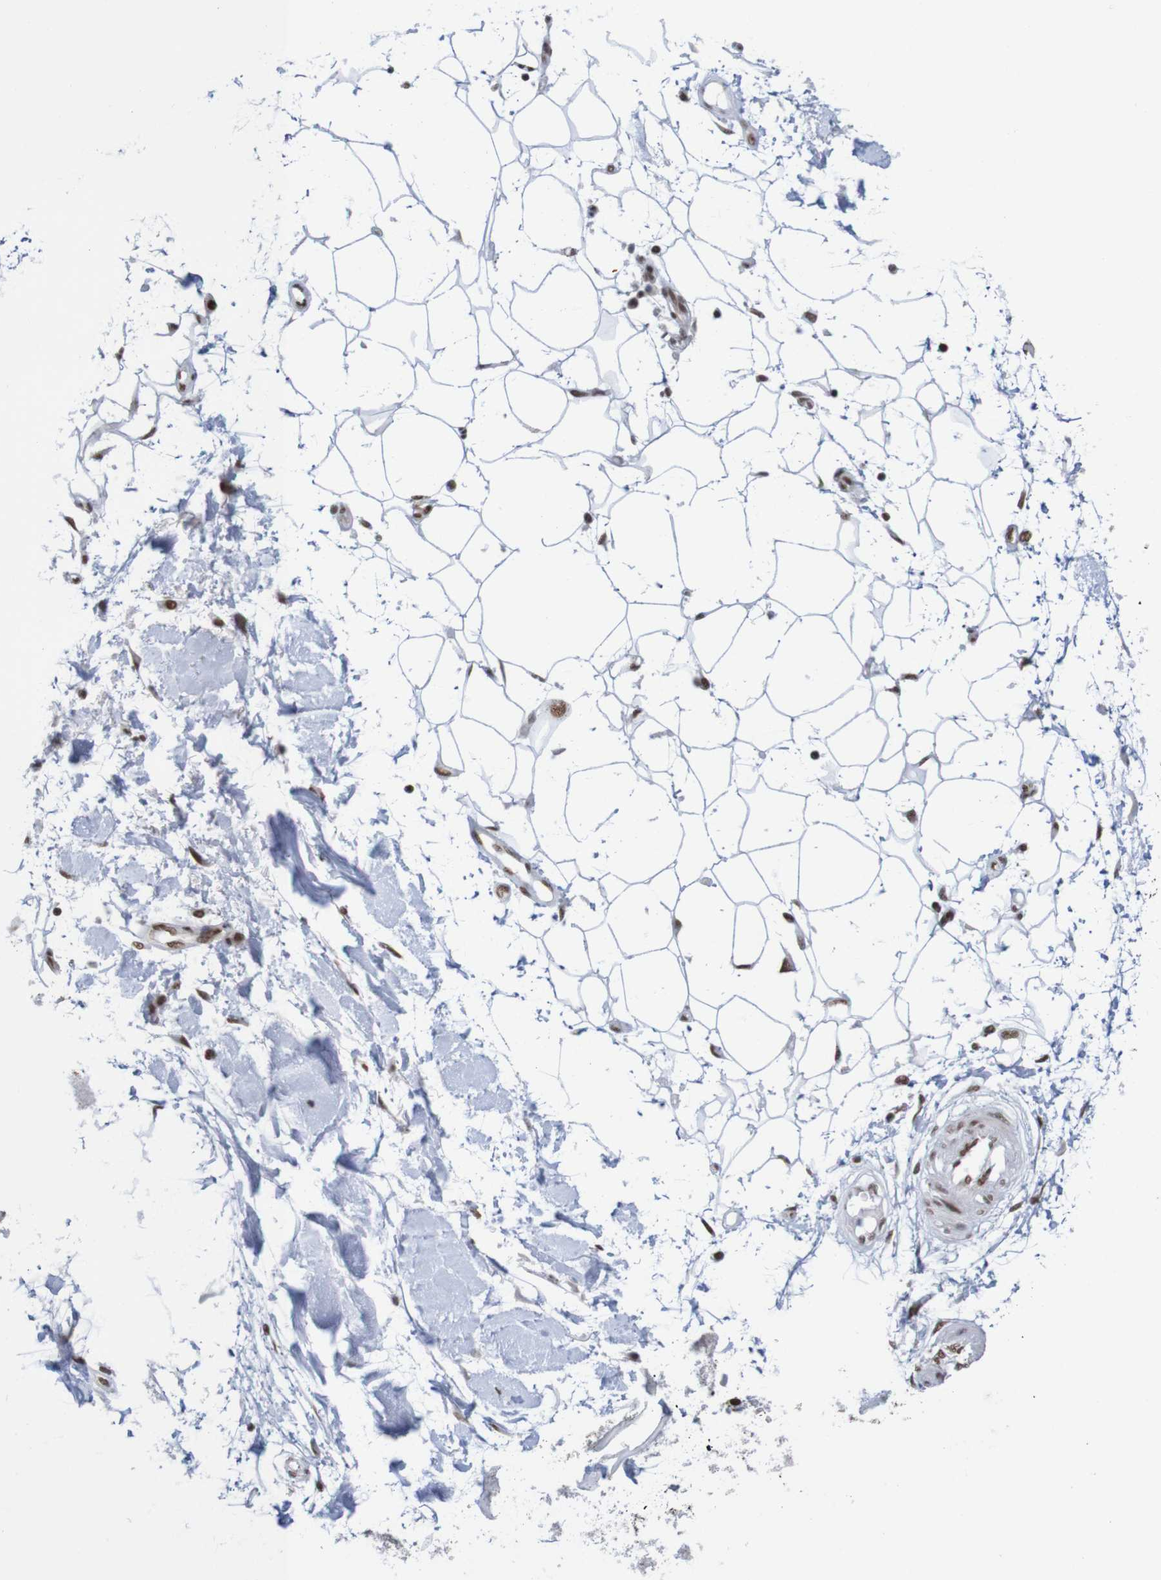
{"staining": {"intensity": "moderate", "quantity": ">75%", "location": "nuclear"}, "tissue": "adipose tissue", "cell_type": "Adipocytes", "image_type": "normal", "snomed": [{"axis": "morphology", "description": "Squamous cell carcinoma, NOS"}, {"axis": "topography", "description": "Skin"}], "caption": "DAB (3,3'-diaminobenzidine) immunohistochemical staining of unremarkable human adipose tissue shows moderate nuclear protein staining in about >75% of adipocytes. (DAB IHC, brown staining for protein, blue staining for nuclei).", "gene": "THRAP3", "patient": {"sex": "male", "age": 83}}